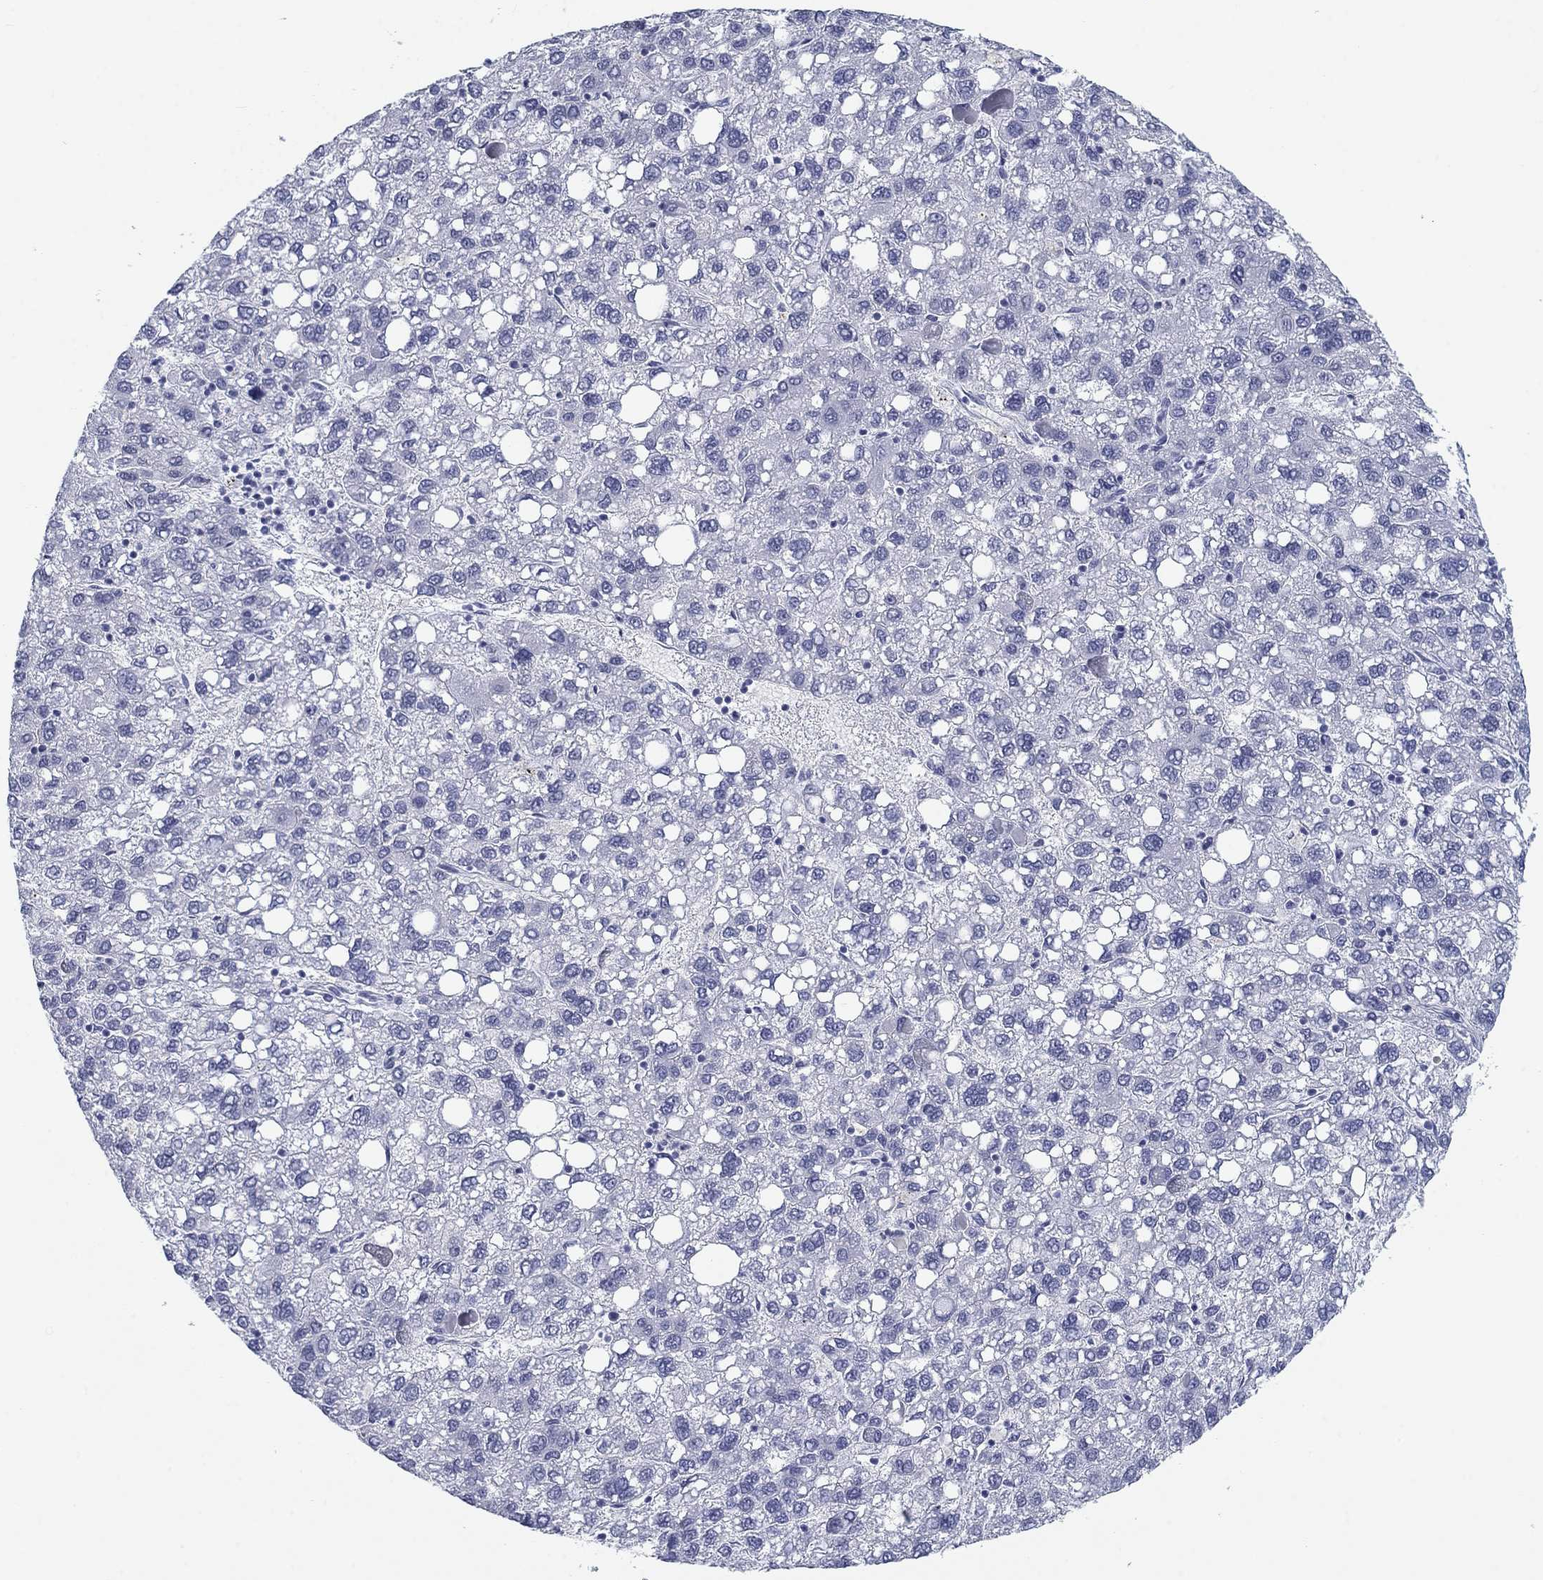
{"staining": {"intensity": "negative", "quantity": "none", "location": "none"}, "tissue": "liver cancer", "cell_type": "Tumor cells", "image_type": "cancer", "snomed": [{"axis": "morphology", "description": "Carcinoma, Hepatocellular, NOS"}, {"axis": "topography", "description": "Liver"}], "caption": "This is a micrograph of immunohistochemistry staining of liver hepatocellular carcinoma, which shows no positivity in tumor cells.", "gene": "CALB1", "patient": {"sex": "female", "age": 82}}